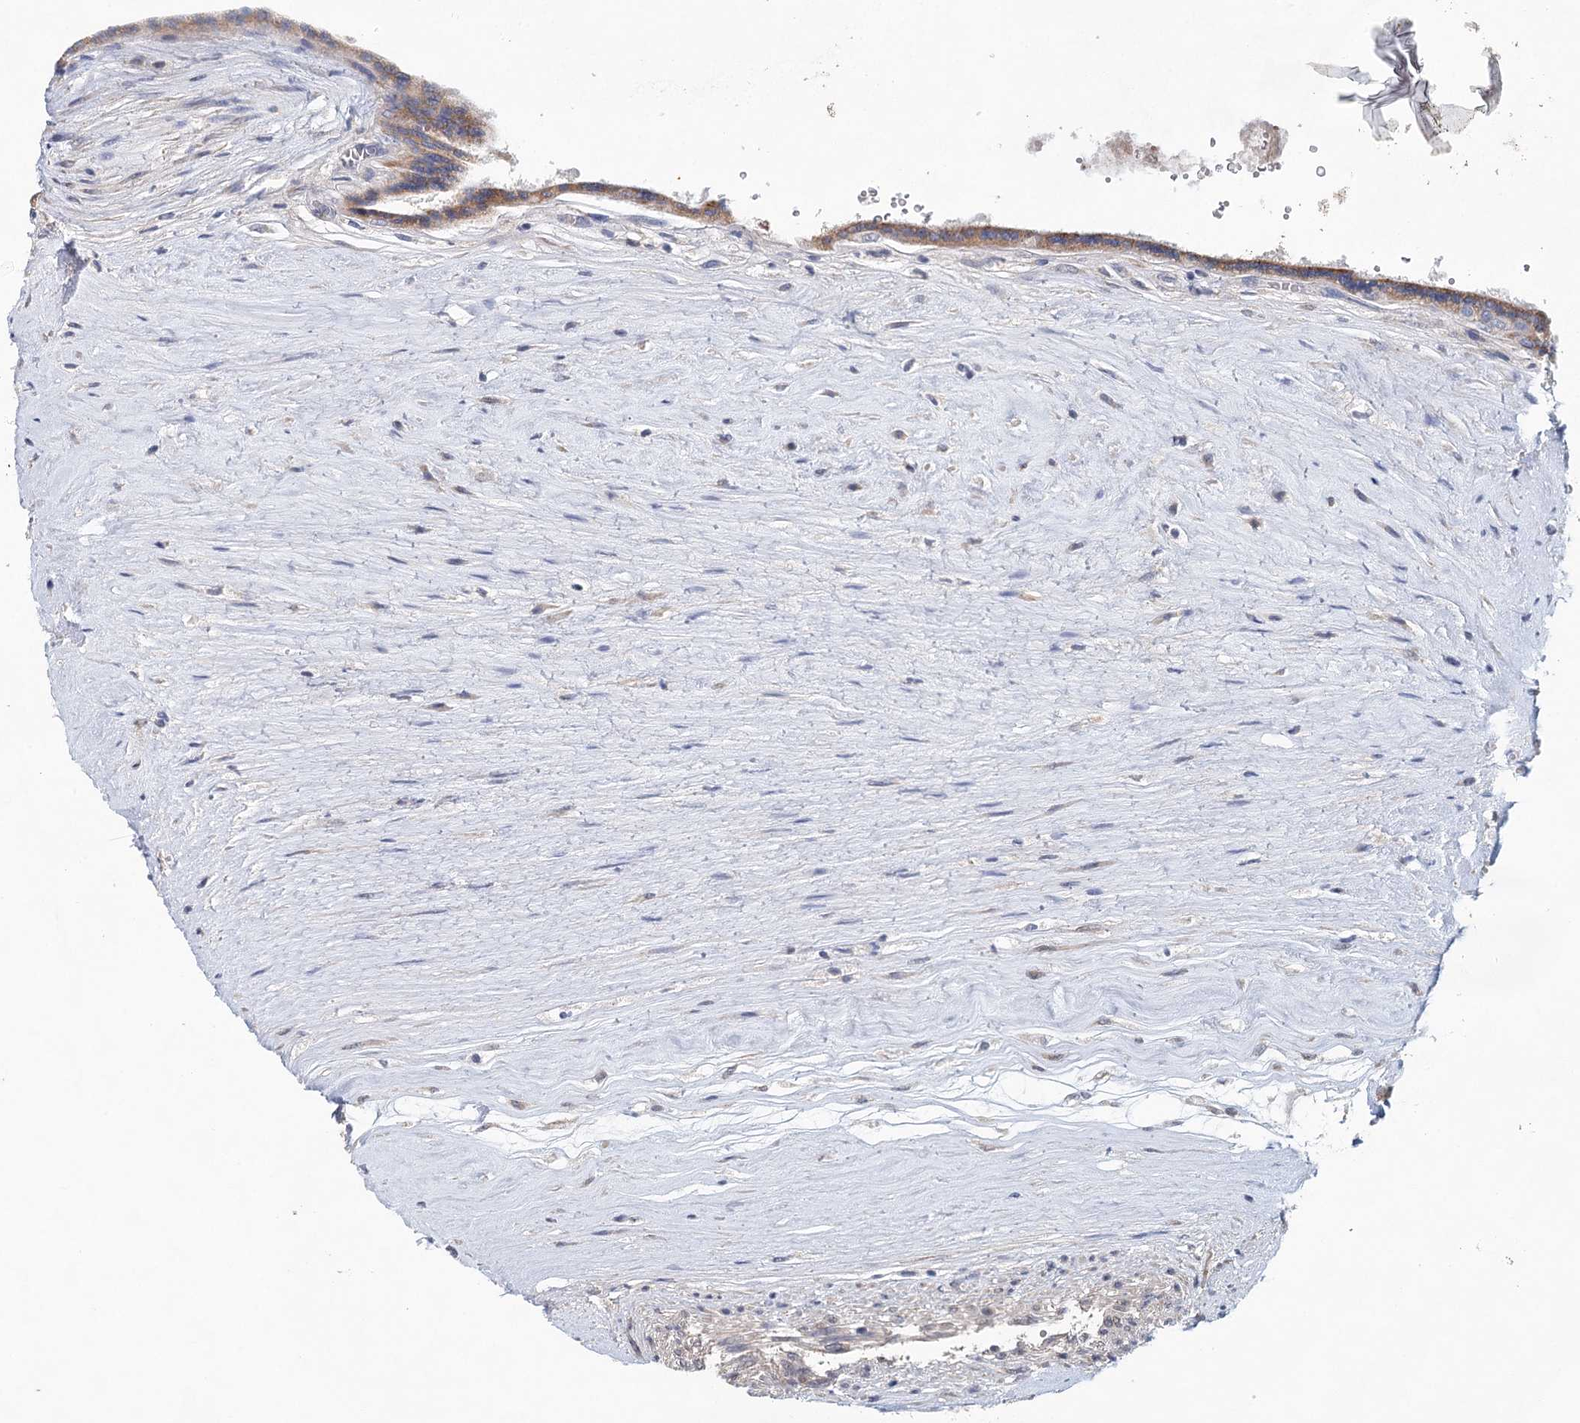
{"staining": {"intensity": "moderate", "quantity": "25%-75%", "location": "cytoplasmic/membranous"}, "tissue": "placenta", "cell_type": "Trophoblastic cells", "image_type": "normal", "snomed": [{"axis": "morphology", "description": "Normal tissue, NOS"}, {"axis": "topography", "description": "Placenta"}], "caption": "A medium amount of moderate cytoplasmic/membranous expression is present in approximately 25%-75% of trophoblastic cells in unremarkable placenta. The staining was performed using DAB (3,3'-diaminobenzidine) to visualize the protein expression in brown, while the nuclei were stained in blue with hematoxylin (Magnification: 20x).", "gene": "BLTP1", "patient": {"sex": "female", "age": 37}}